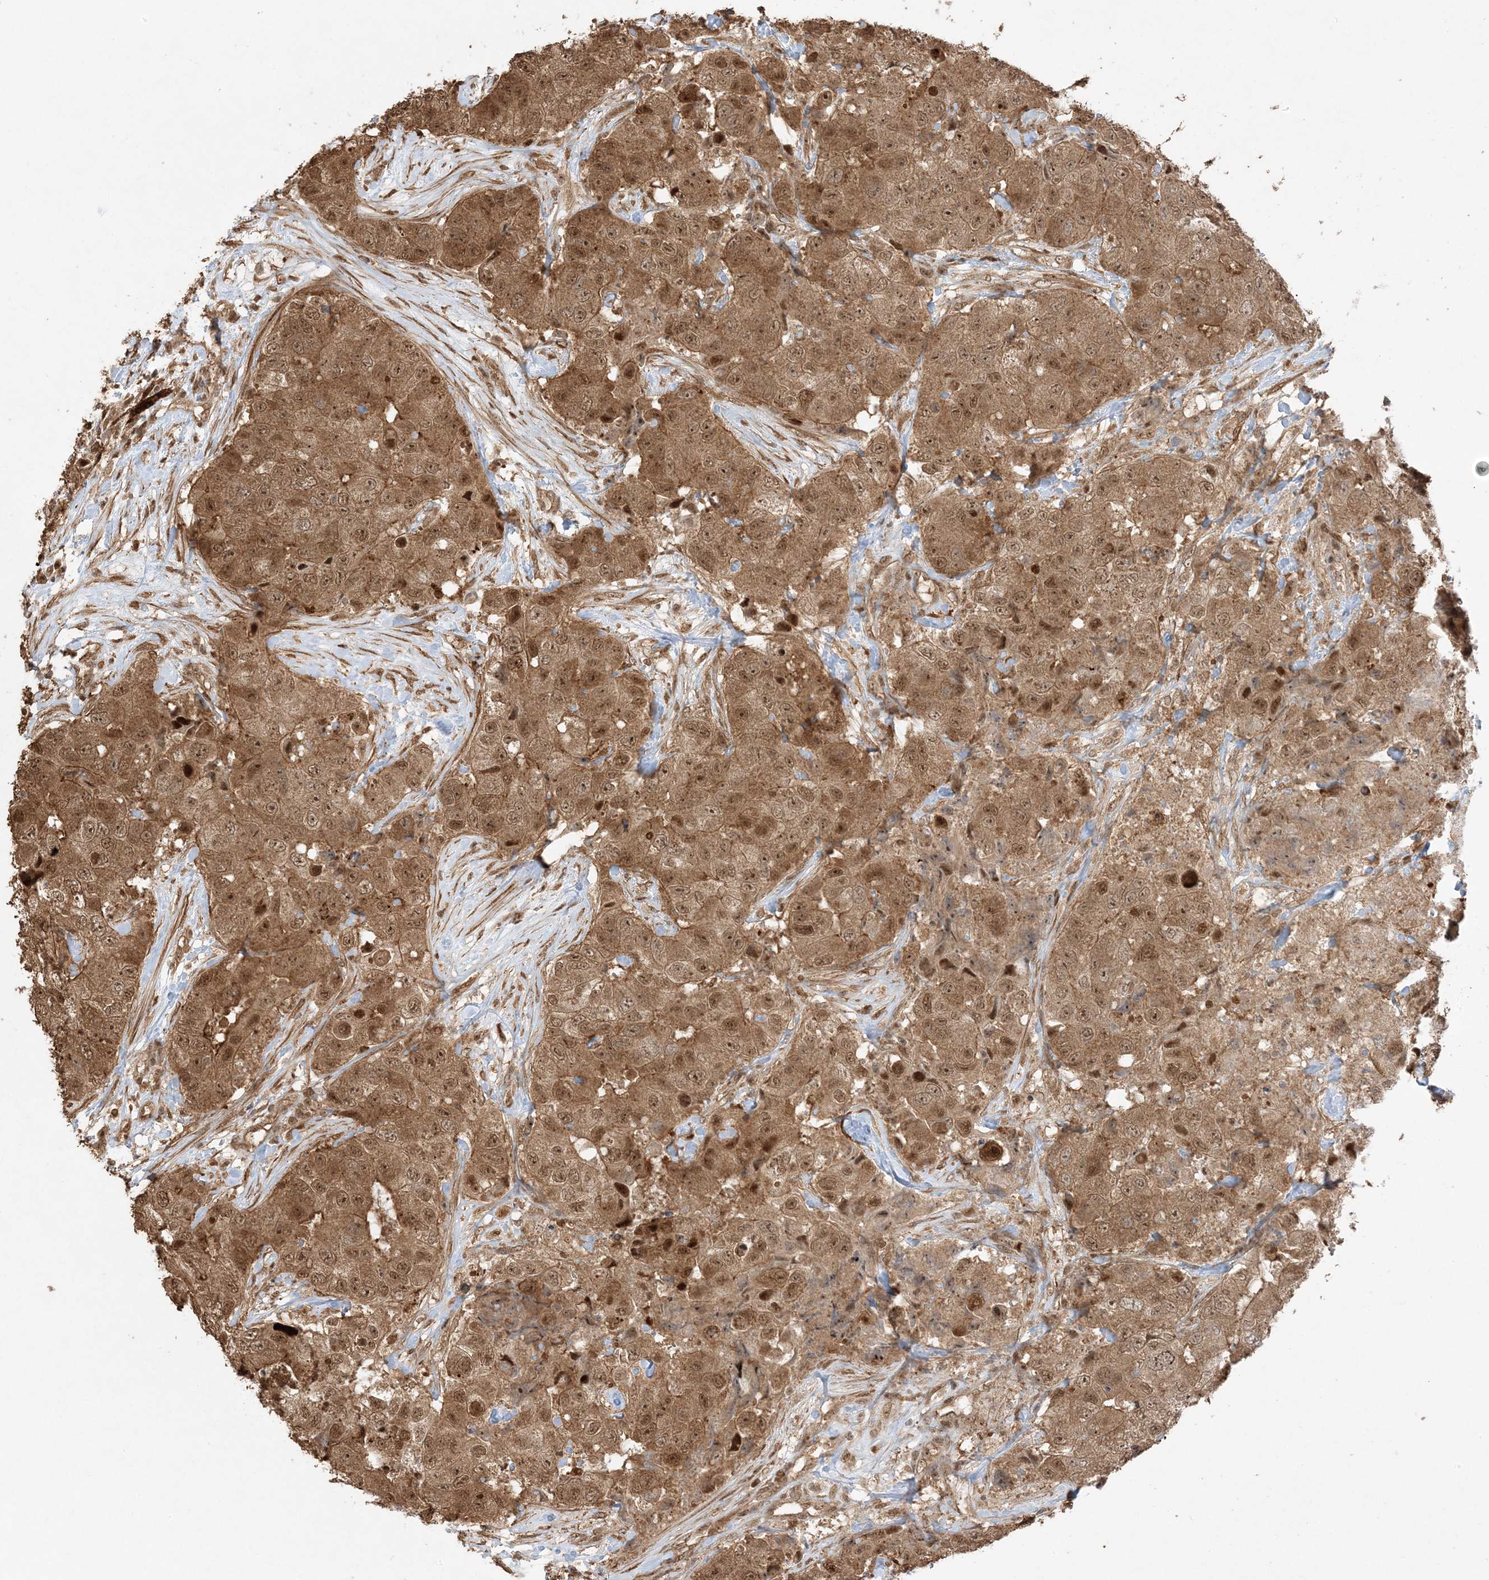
{"staining": {"intensity": "moderate", "quantity": ">75%", "location": "cytoplasmic/membranous,nuclear"}, "tissue": "breast cancer", "cell_type": "Tumor cells", "image_type": "cancer", "snomed": [{"axis": "morphology", "description": "Duct carcinoma"}, {"axis": "topography", "description": "Breast"}], "caption": "DAB (3,3'-diaminobenzidine) immunohistochemical staining of human breast cancer (infiltrating ductal carcinoma) demonstrates moderate cytoplasmic/membranous and nuclear protein staining in about >75% of tumor cells.", "gene": "ZBTB41", "patient": {"sex": "female", "age": 62}}